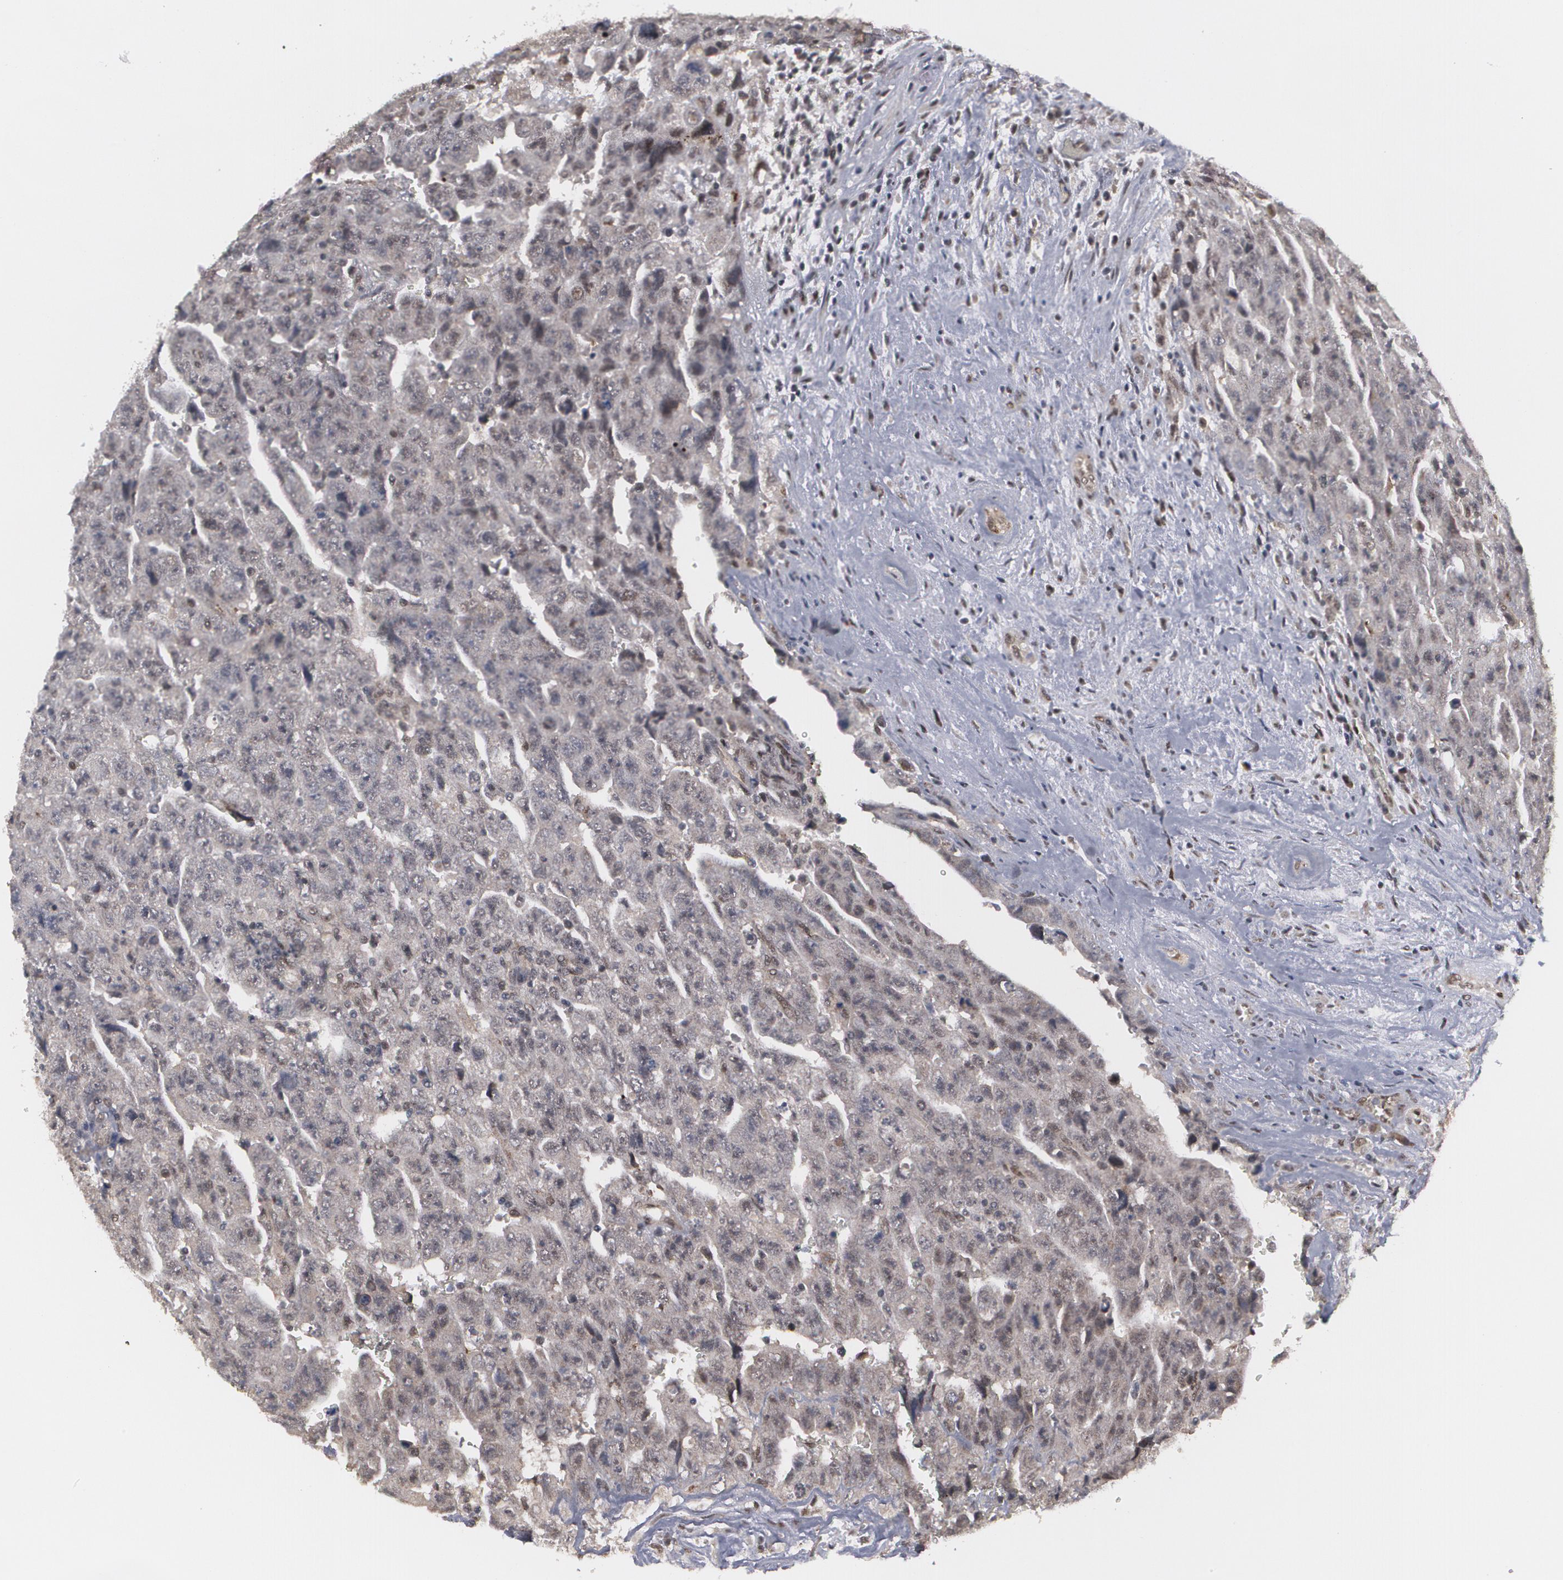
{"staining": {"intensity": "weak", "quantity": ">75%", "location": "nuclear"}, "tissue": "testis cancer", "cell_type": "Tumor cells", "image_type": "cancer", "snomed": [{"axis": "morphology", "description": "Carcinoma, Embryonal, NOS"}, {"axis": "topography", "description": "Testis"}], "caption": "Approximately >75% of tumor cells in human testis cancer (embryonal carcinoma) show weak nuclear protein staining as visualized by brown immunohistochemical staining.", "gene": "INTS6", "patient": {"sex": "male", "age": 28}}